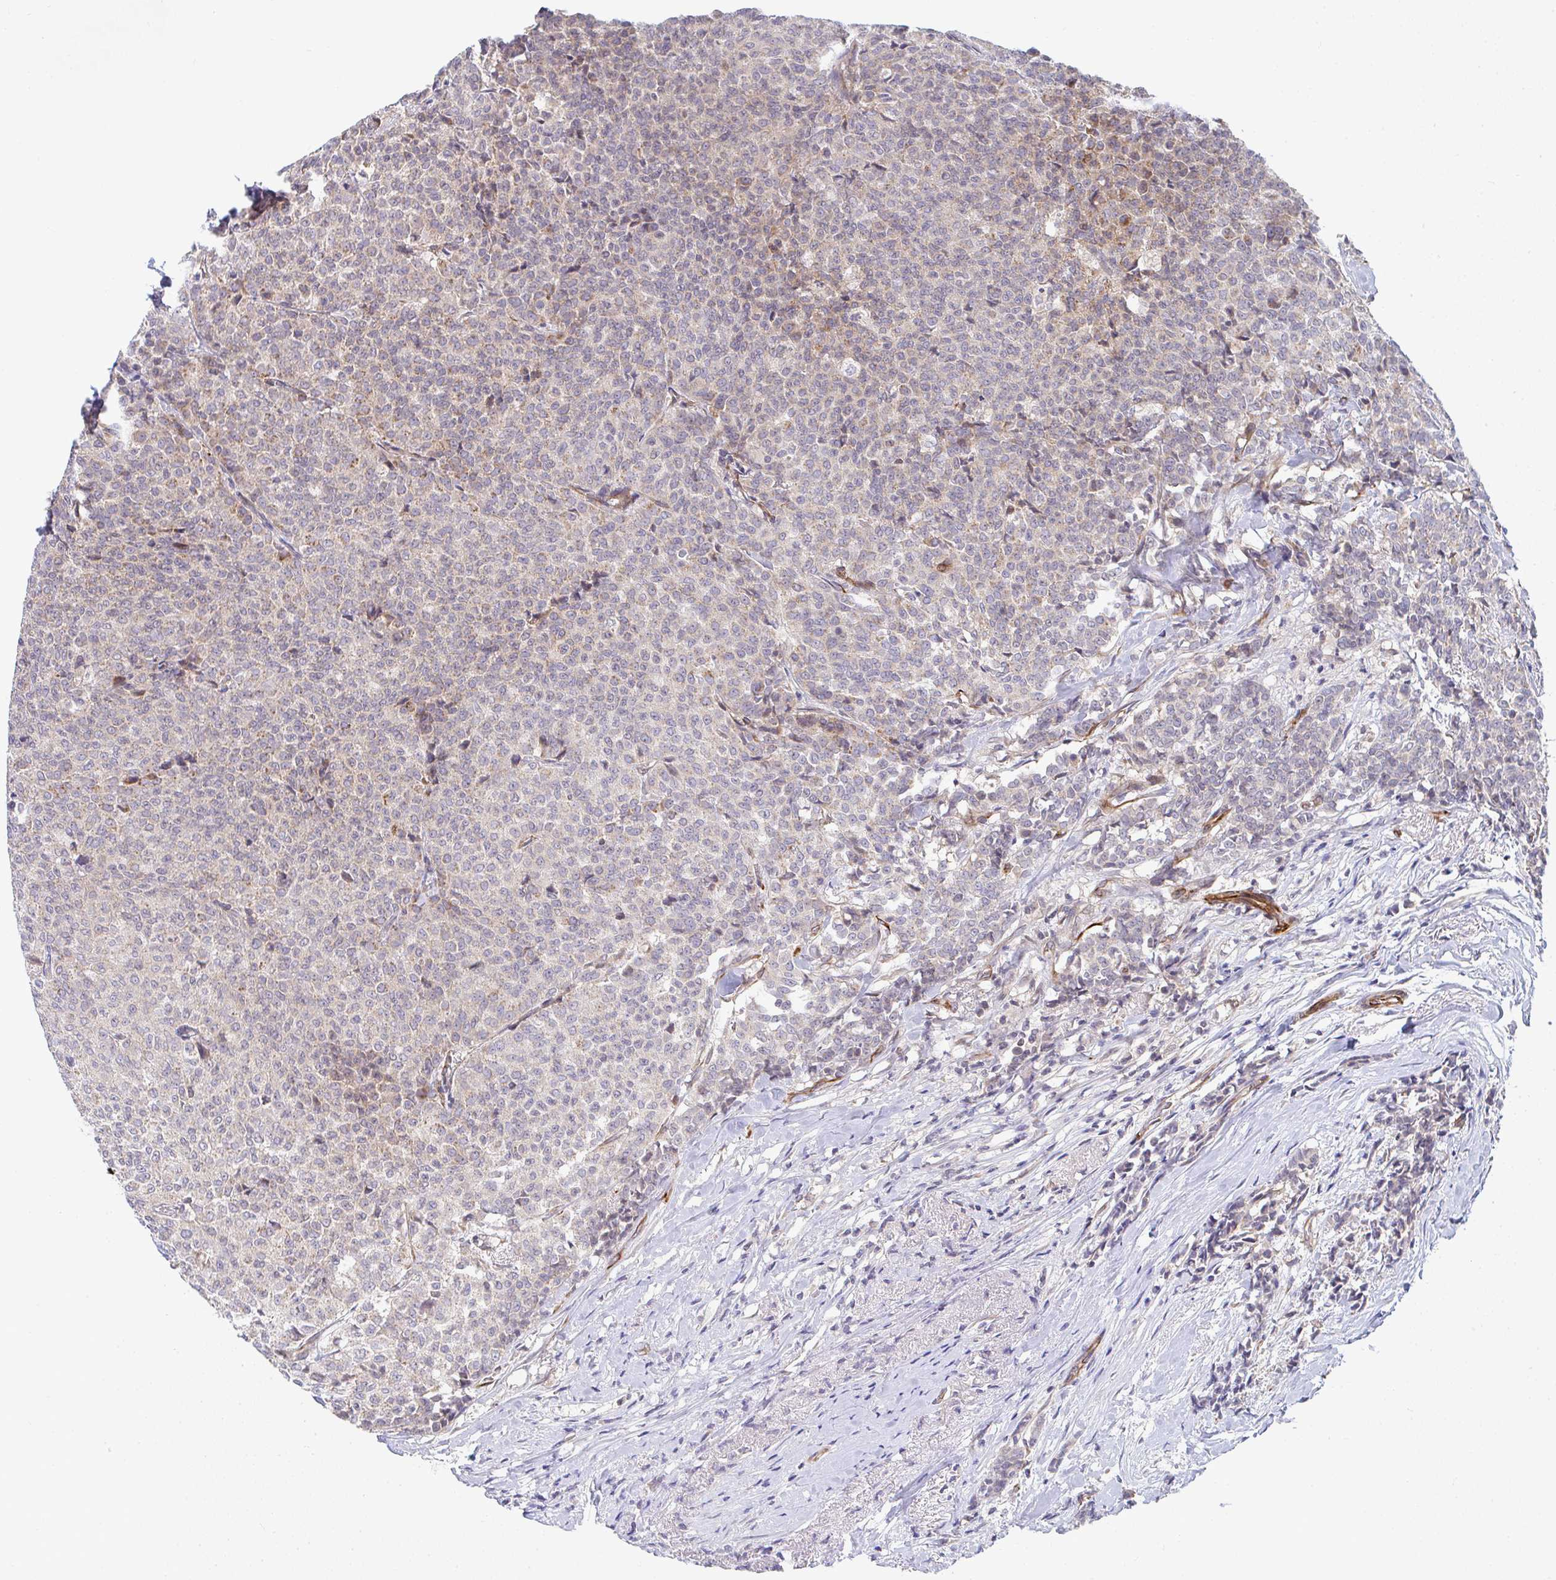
{"staining": {"intensity": "weak", "quantity": "25%-75%", "location": "cytoplasmic/membranous"}, "tissue": "breast cancer", "cell_type": "Tumor cells", "image_type": "cancer", "snomed": [{"axis": "morphology", "description": "Duct carcinoma"}, {"axis": "topography", "description": "Breast"}], "caption": "High-power microscopy captured an IHC image of breast cancer (infiltrating ductal carcinoma), revealing weak cytoplasmic/membranous positivity in about 25%-75% of tumor cells.", "gene": "EIF1AD", "patient": {"sex": "female", "age": 91}}